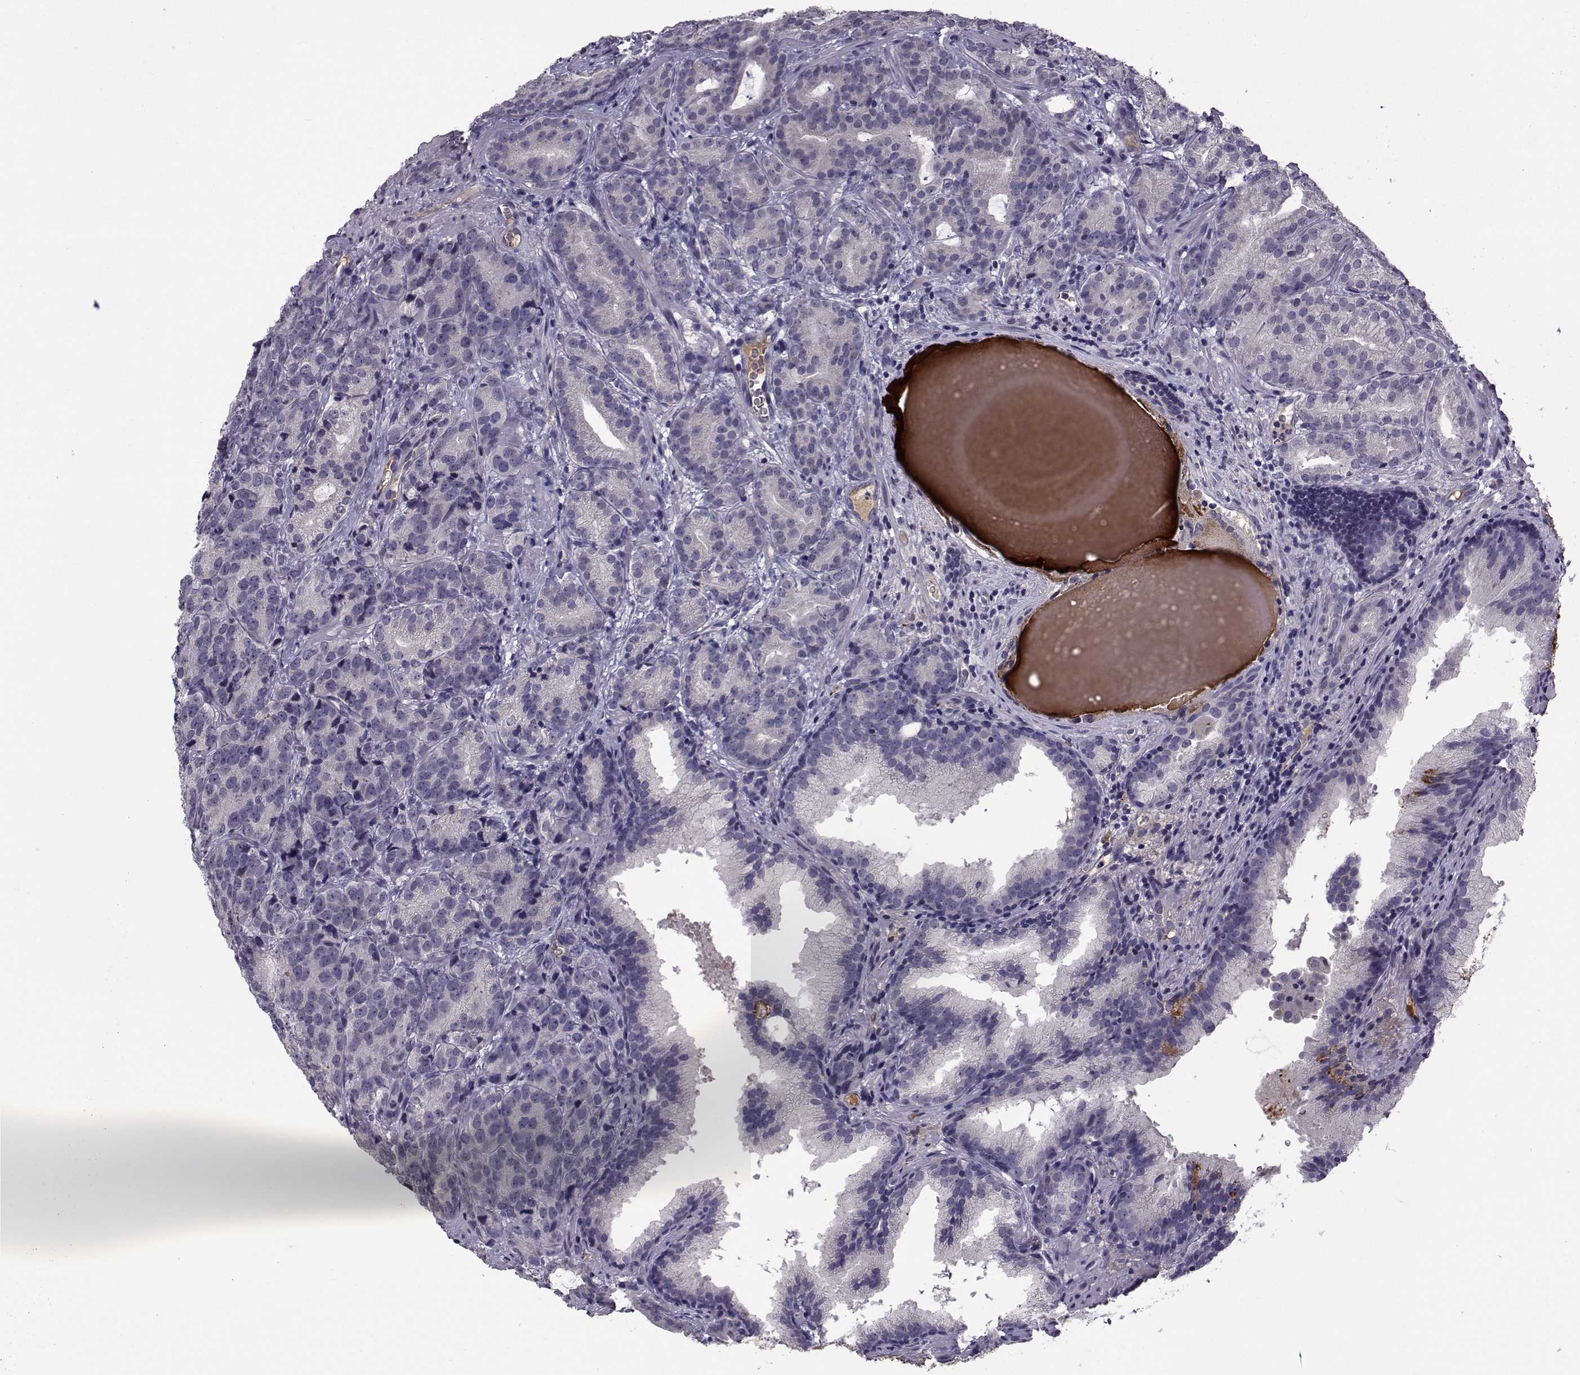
{"staining": {"intensity": "negative", "quantity": "none", "location": "none"}, "tissue": "prostate cancer", "cell_type": "Tumor cells", "image_type": "cancer", "snomed": [{"axis": "morphology", "description": "Adenocarcinoma, NOS"}, {"axis": "topography", "description": "Prostate"}], "caption": "Tumor cells show no significant protein positivity in adenocarcinoma (prostate). Brightfield microscopy of IHC stained with DAB (3,3'-diaminobenzidine) (brown) and hematoxylin (blue), captured at high magnification.", "gene": "TNFRSF11B", "patient": {"sex": "male", "age": 71}}